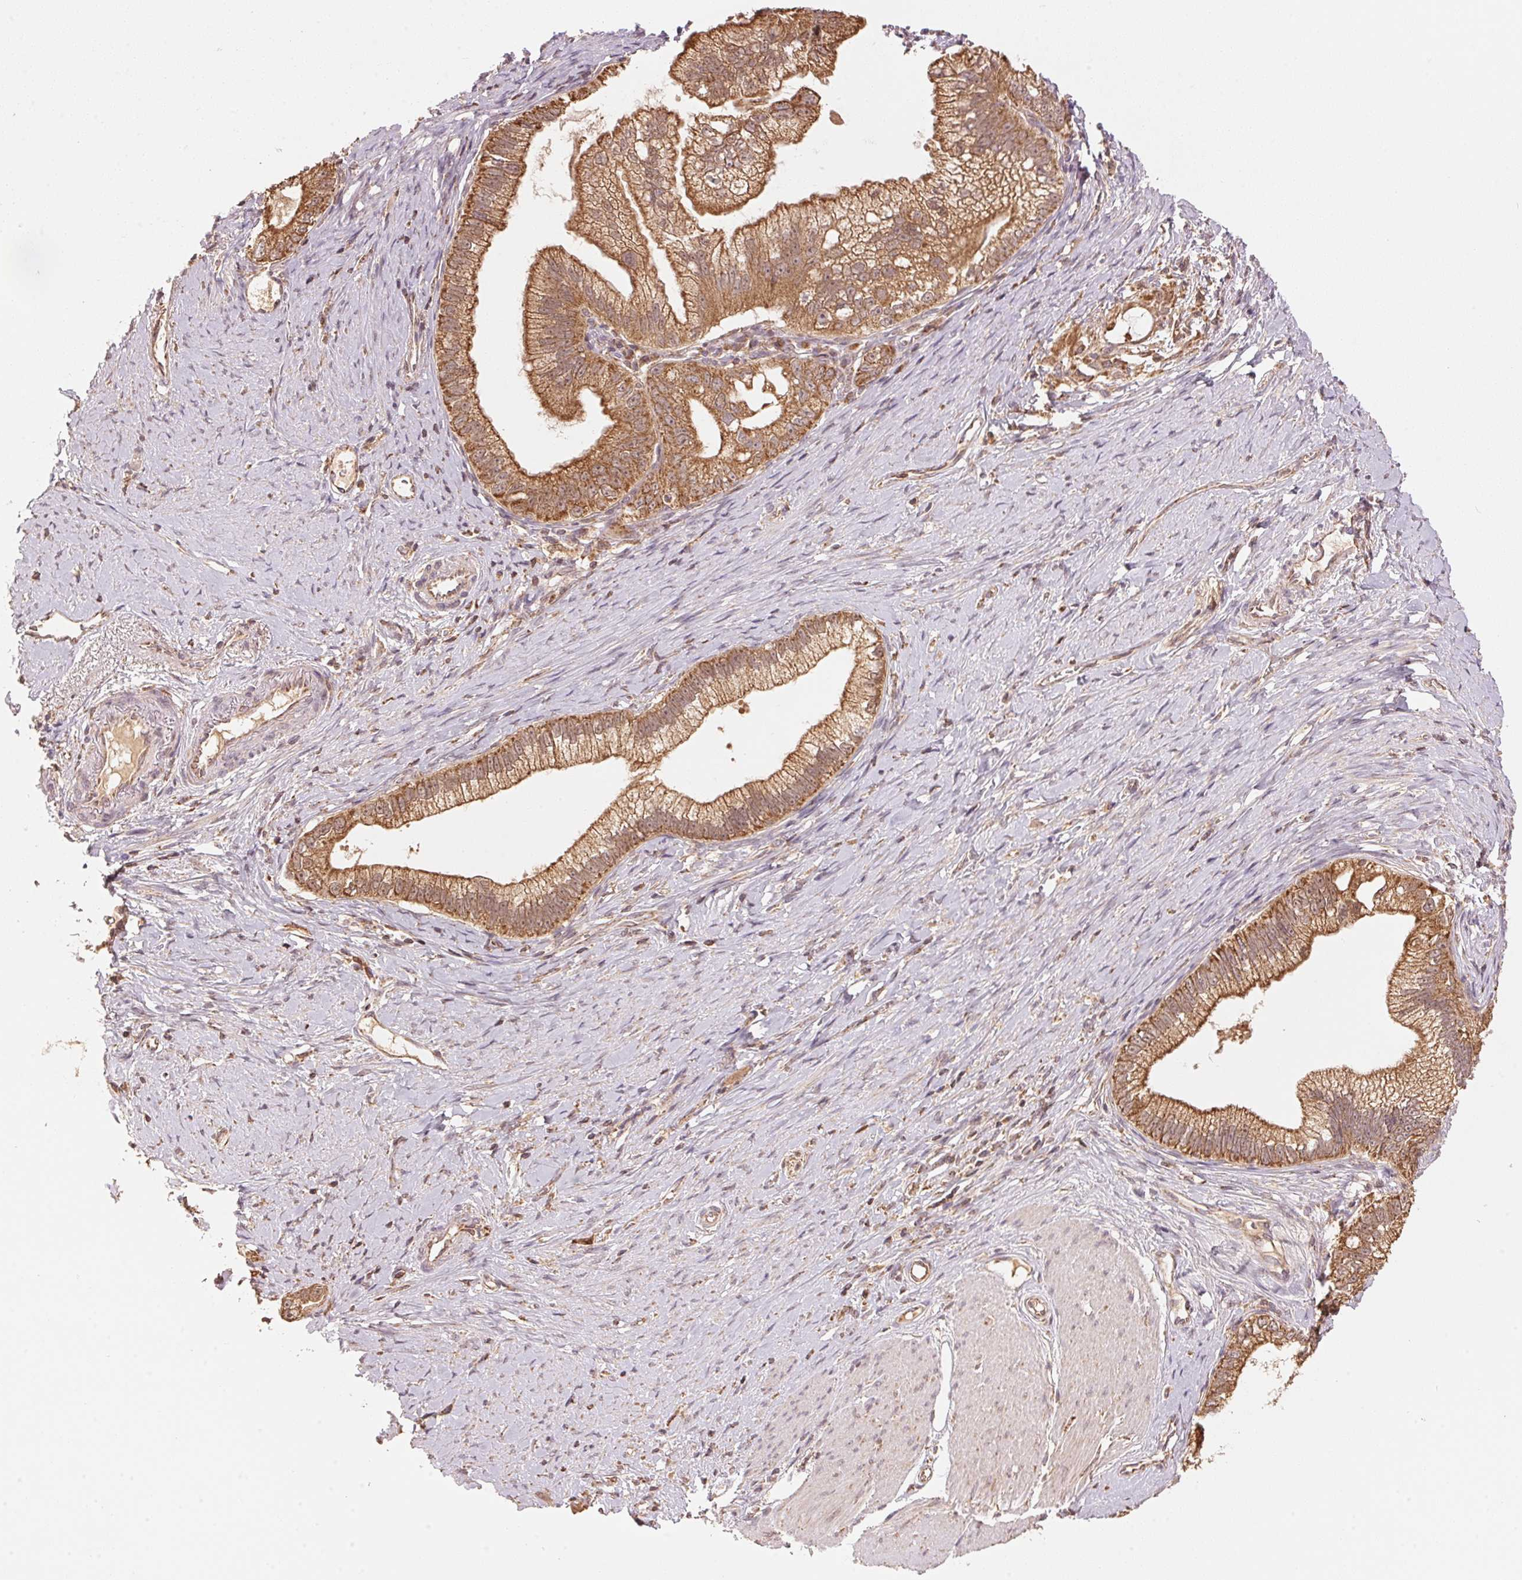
{"staining": {"intensity": "moderate", "quantity": ">75%", "location": "cytoplasmic/membranous"}, "tissue": "pancreatic cancer", "cell_type": "Tumor cells", "image_type": "cancer", "snomed": [{"axis": "morphology", "description": "Adenocarcinoma, NOS"}, {"axis": "topography", "description": "Pancreas"}], "caption": "A brown stain labels moderate cytoplasmic/membranous positivity of a protein in pancreatic cancer tumor cells. The staining was performed using DAB, with brown indicating positive protein expression. Nuclei are stained blue with hematoxylin.", "gene": "ARHGAP6", "patient": {"sex": "male", "age": 70}}